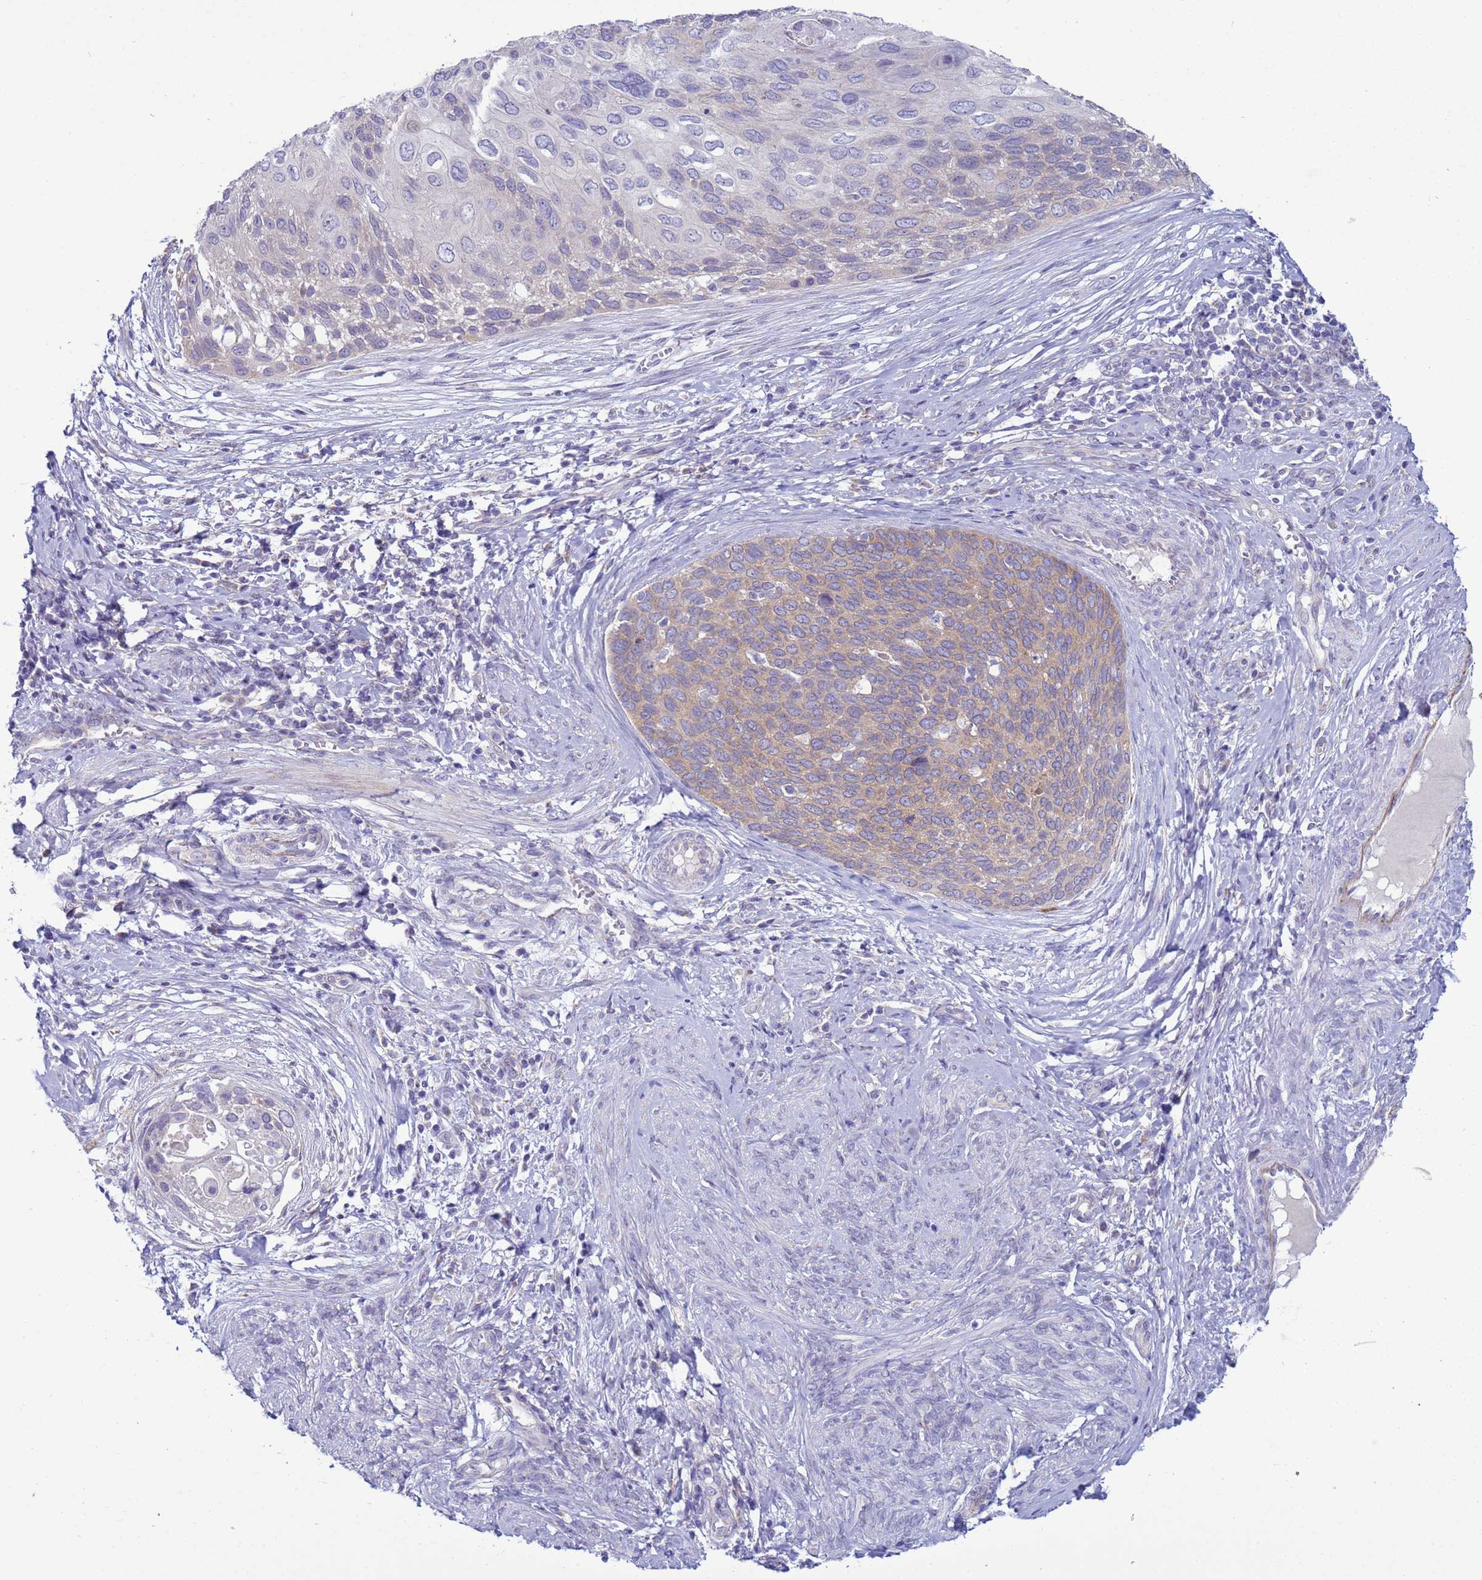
{"staining": {"intensity": "weak", "quantity": "25%-75%", "location": "cytoplasmic/membranous"}, "tissue": "cervical cancer", "cell_type": "Tumor cells", "image_type": "cancer", "snomed": [{"axis": "morphology", "description": "Squamous cell carcinoma, NOS"}, {"axis": "topography", "description": "Cervix"}], "caption": "Immunohistochemical staining of human cervical cancer (squamous cell carcinoma) displays low levels of weak cytoplasmic/membranous staining in approximately 25%-75% of tumor cells.", "gene": "ABHD17B", "patient": {"sex": "female", "age": 80}}